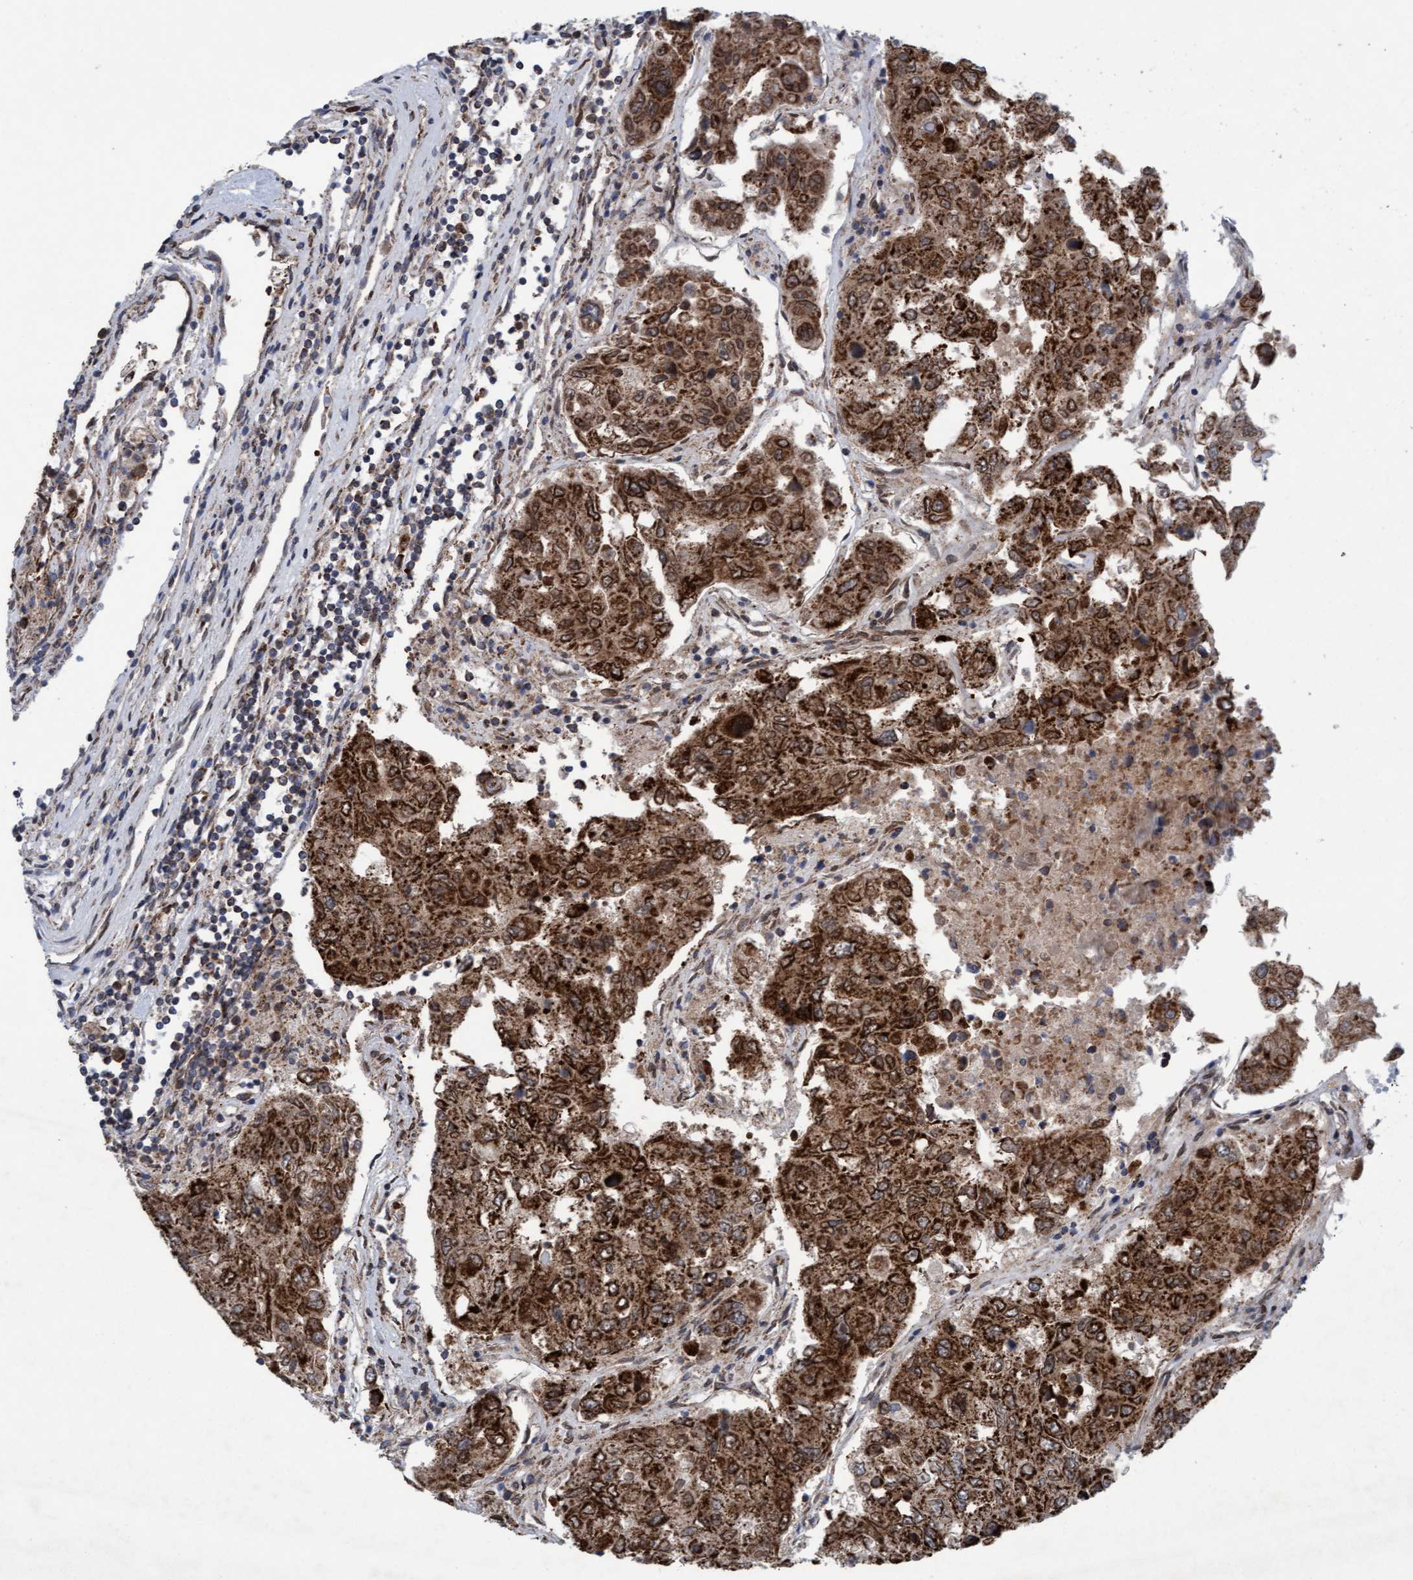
{"staining": {"intensity": "strong", "quantity": ">75%", "location": "cytoplasmic/membranous,nuclear"}, "tissue": "urothelial cancer", "cell_type": "Tumor cells", "image_type": "cancer", "snomed": [{"axis": "morphology", "description": "Urothelial carcinoma, High grade"}, {"axis": "topography", "description": "Lymph node"}, {"axis": "topography", "description": "Urinary bladder"}], "caption": "A brown stain shows strong cytoplasmic/membranous and nuclear staining of a protein in urothelial cancer tumor cells. (DAB IHC, brown staining for protein, blue staining for nuclei).", "gene": "MRPS23", "patient": {"sex": "male", "age": 51}}